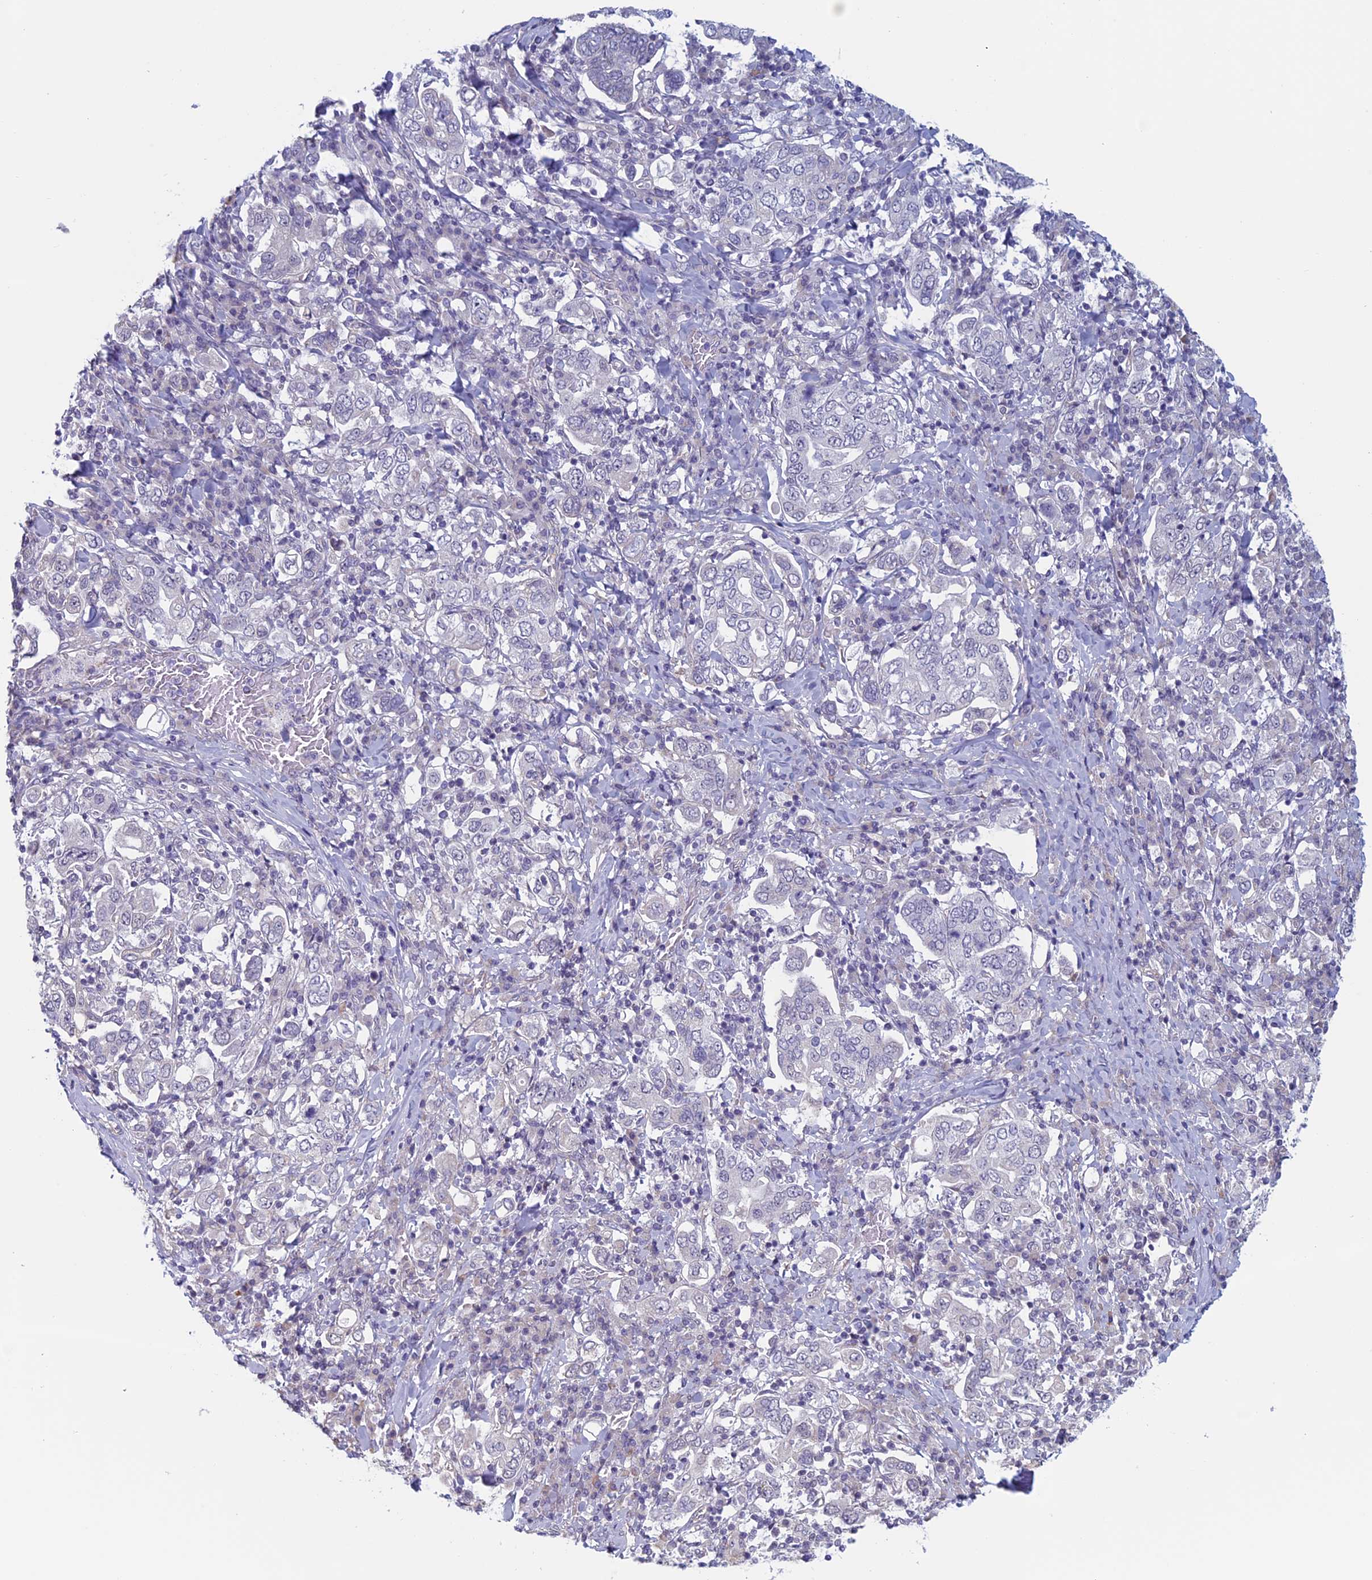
{"staining": {"intensity": "negative", "quantity": "none", "location": "none"}, "tissue": "stomach cancer", "cell_type": "Tumor cells", "image_type": "cancer", "snomed": [{"axis": "morphology", "description": "Adenocarcinoma, NOS"}, {"axis": "topography", "description": "Stomach, upper"}], "caption": "Immunohistochemistry of human stomach adenocarcinoma reveals no positivity in tumor cells.", "gene": "SLC1A6", "patient": {"sex": "male", "age": 62}}